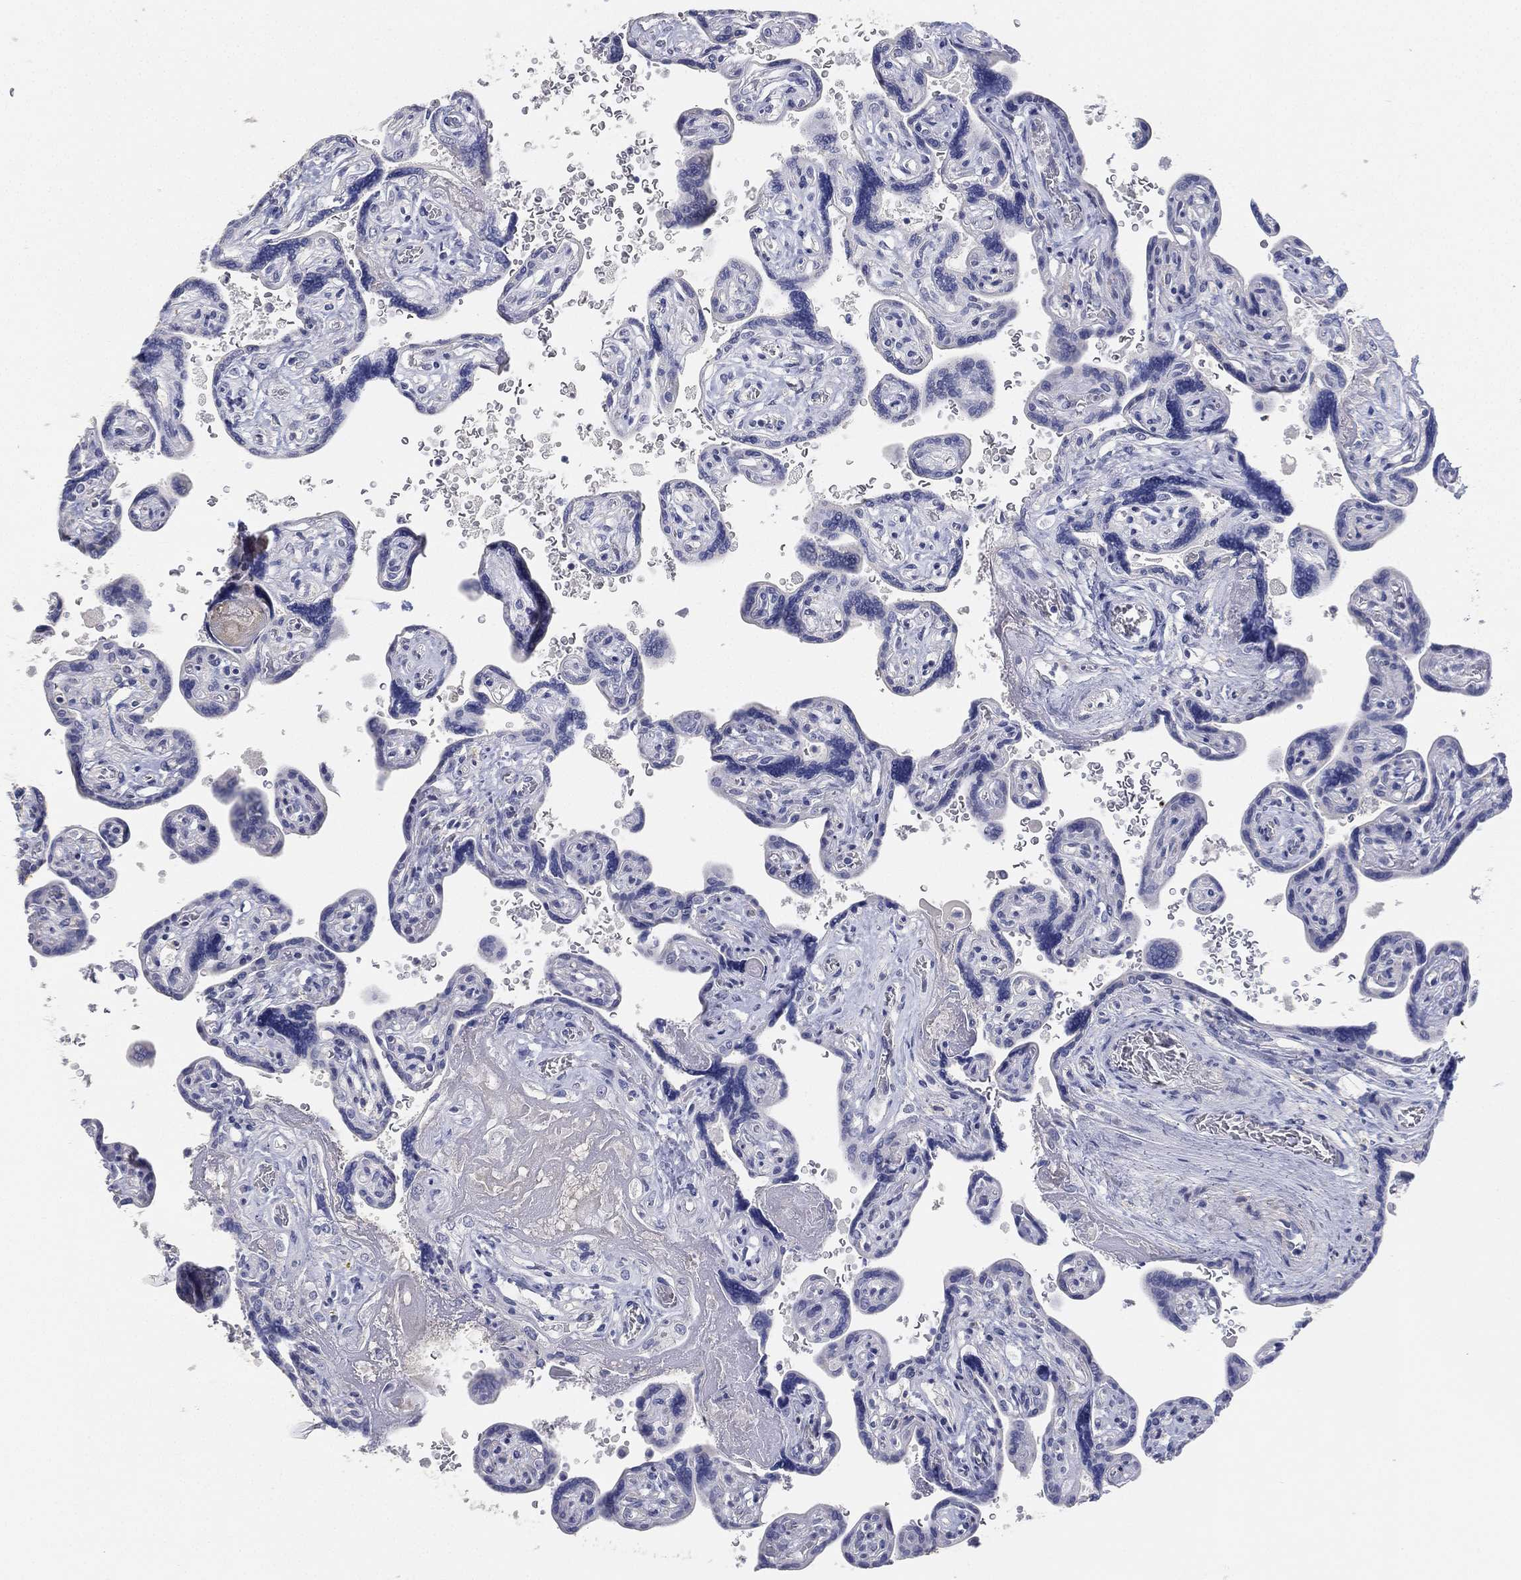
{"staining": {"intensity": "negative", "quantity": "none", "location": "none"}, "tissue": "placenta", "cell_type": "Decidual cells", "image_type": "normal", "snomed": [{"axis": "morphology", "description": "Normal tissue, NOS"}, {"axis": "topography", "description": "Placenta"}], "caption": "DAB immunohistochemical staining of benign placenta demonstrates no significant staining in decidual cells. (DAB immunohistochemistry, high magnification).", "gene": "FAM187B", "patient": {"sex": "female", "age": 32}}